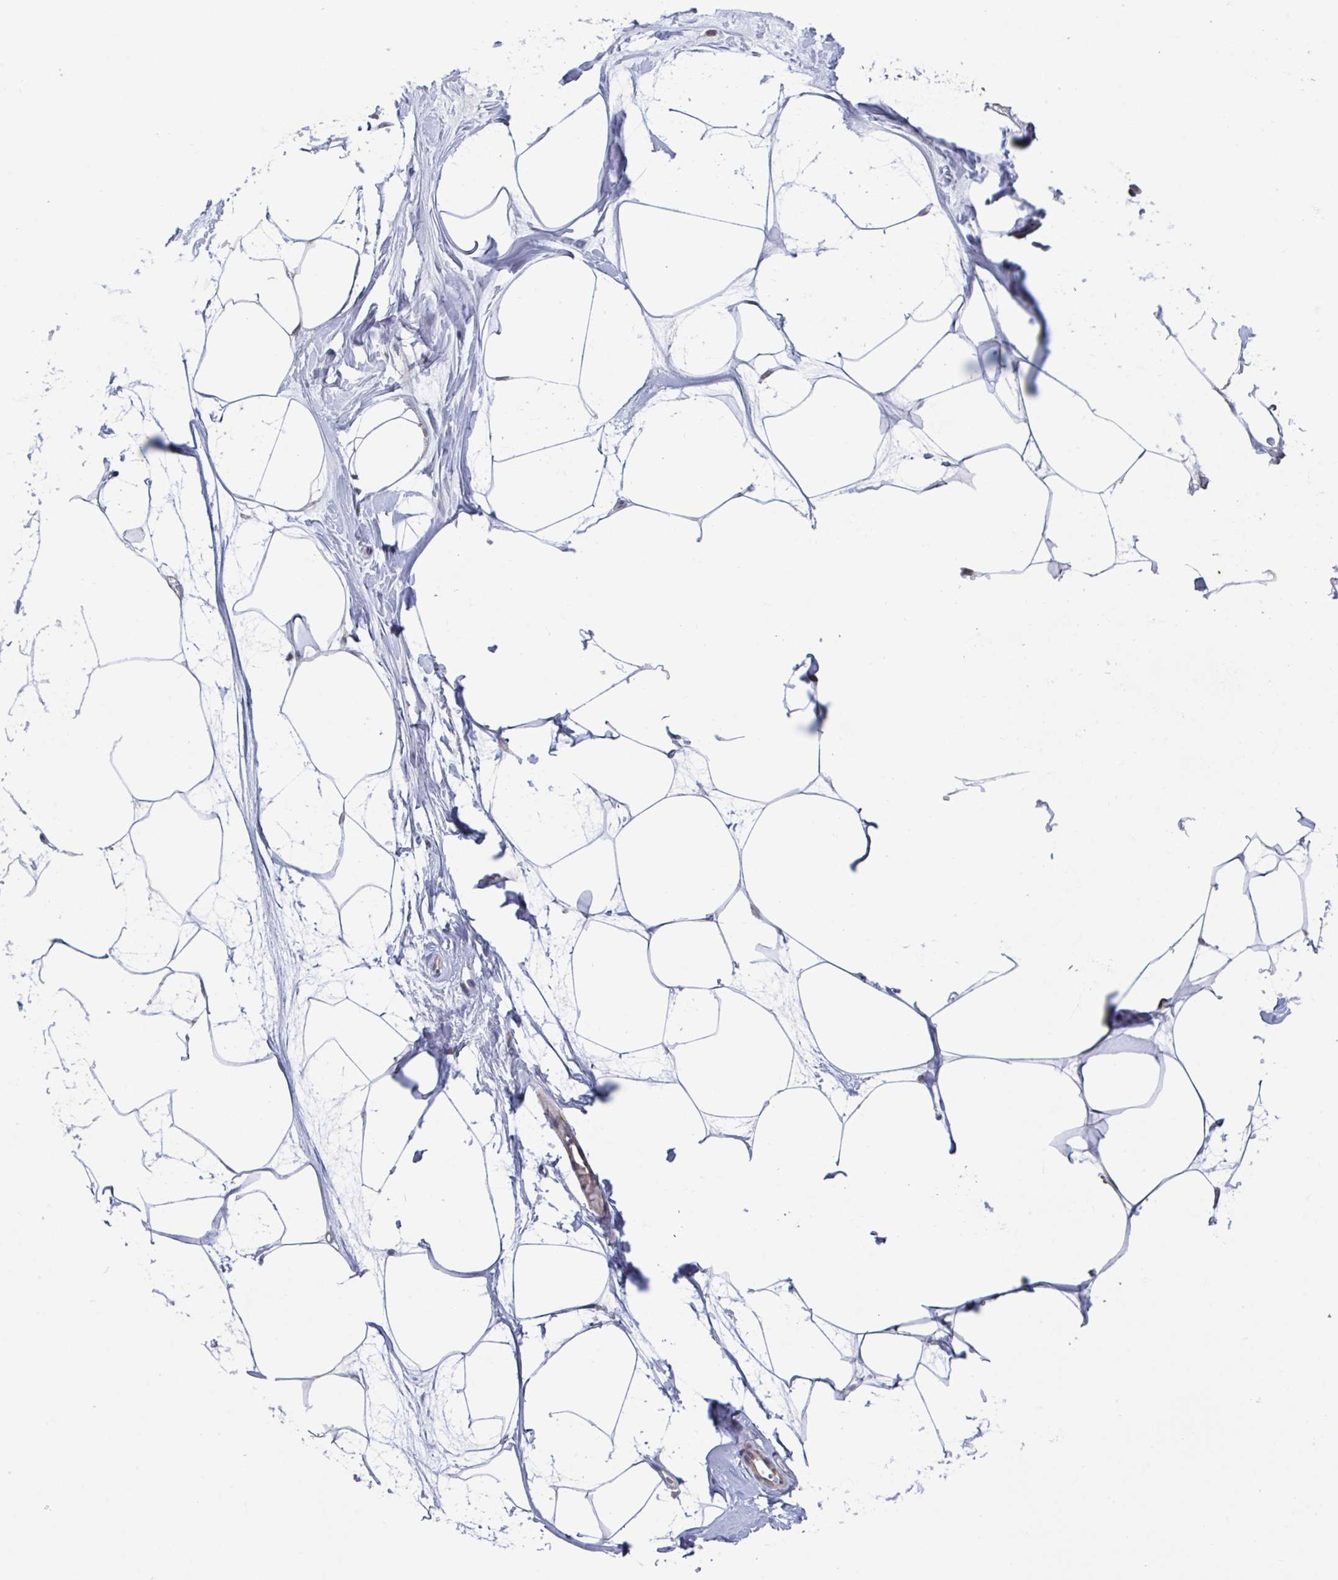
{"staining": {"intensity": "negative", "quantity": "none", "location": "none"}, "tissue": "breast", "cell_type": "Adipocytes", "image_type": "normal", "snomed": [{"axis": "morphology", "description": "Normal tissue, NOS"}, {"axis": "topography", "description": "Breast"}], "caption": "Breast was stained to show a protein in brown. There is no significant positivity in adipocytes. The staining was performed using DAB (3,3'-diaminobenzidine) to visualize the protein expression in brown, while the nuclei were stained in blue with hematoxylin (Magnification: 20x).", "gene": "RNF212", "patient": {"sex": "female", "age": 45}}